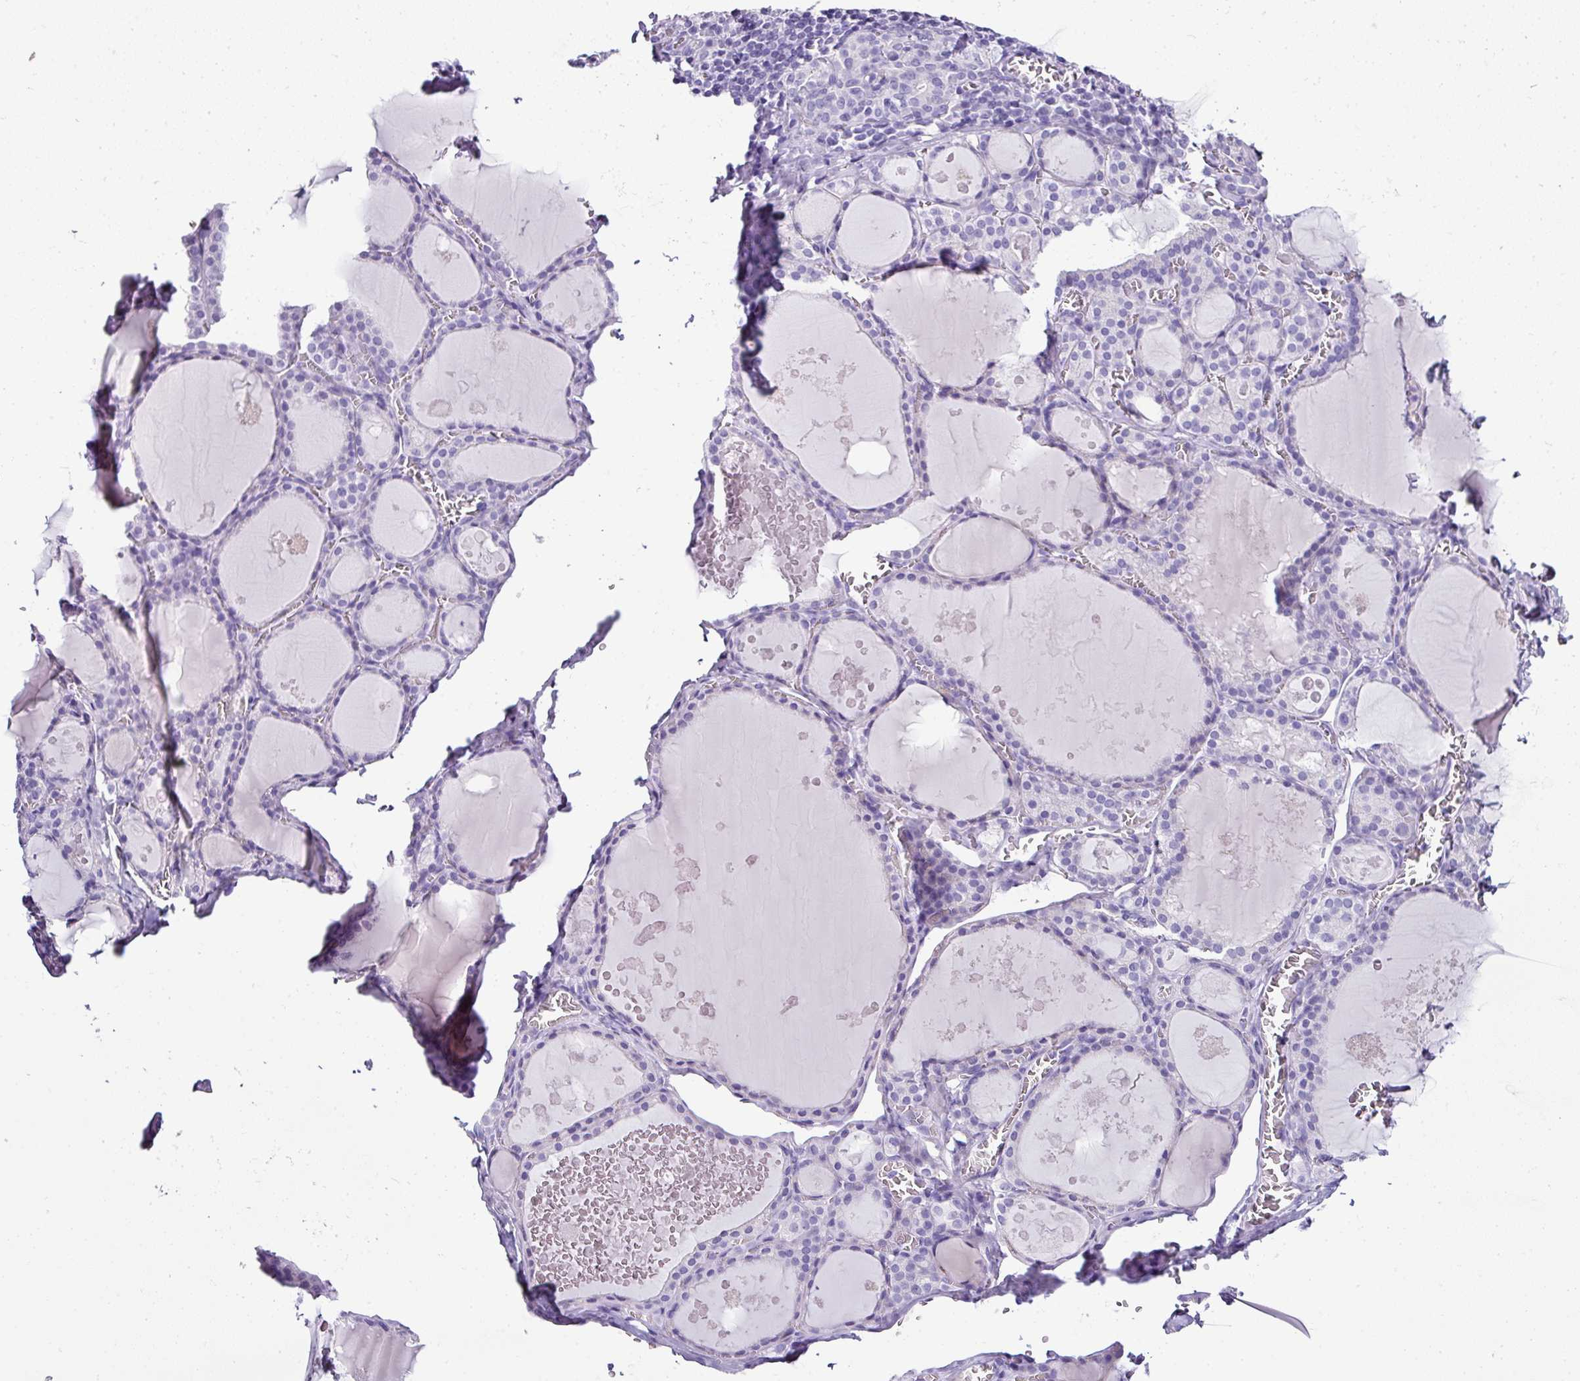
{"staining": {"intensity": "negative", "quantity": "none", "location": "none"}, "tissue": "thyroid gland", "cell_type": "Glandular cells", "image_type": "normal", "snomed": [{"axis": "morphology", "description": "Normal tissue, NOS"}, {"axis": "topography", "description": "Thyroid gland"}], "caption": "Glandular cells show no significant protein positivity in benign thyroid gland.", "gene": "NAPSA", "patient": {"sex": "male", "age": 56}}